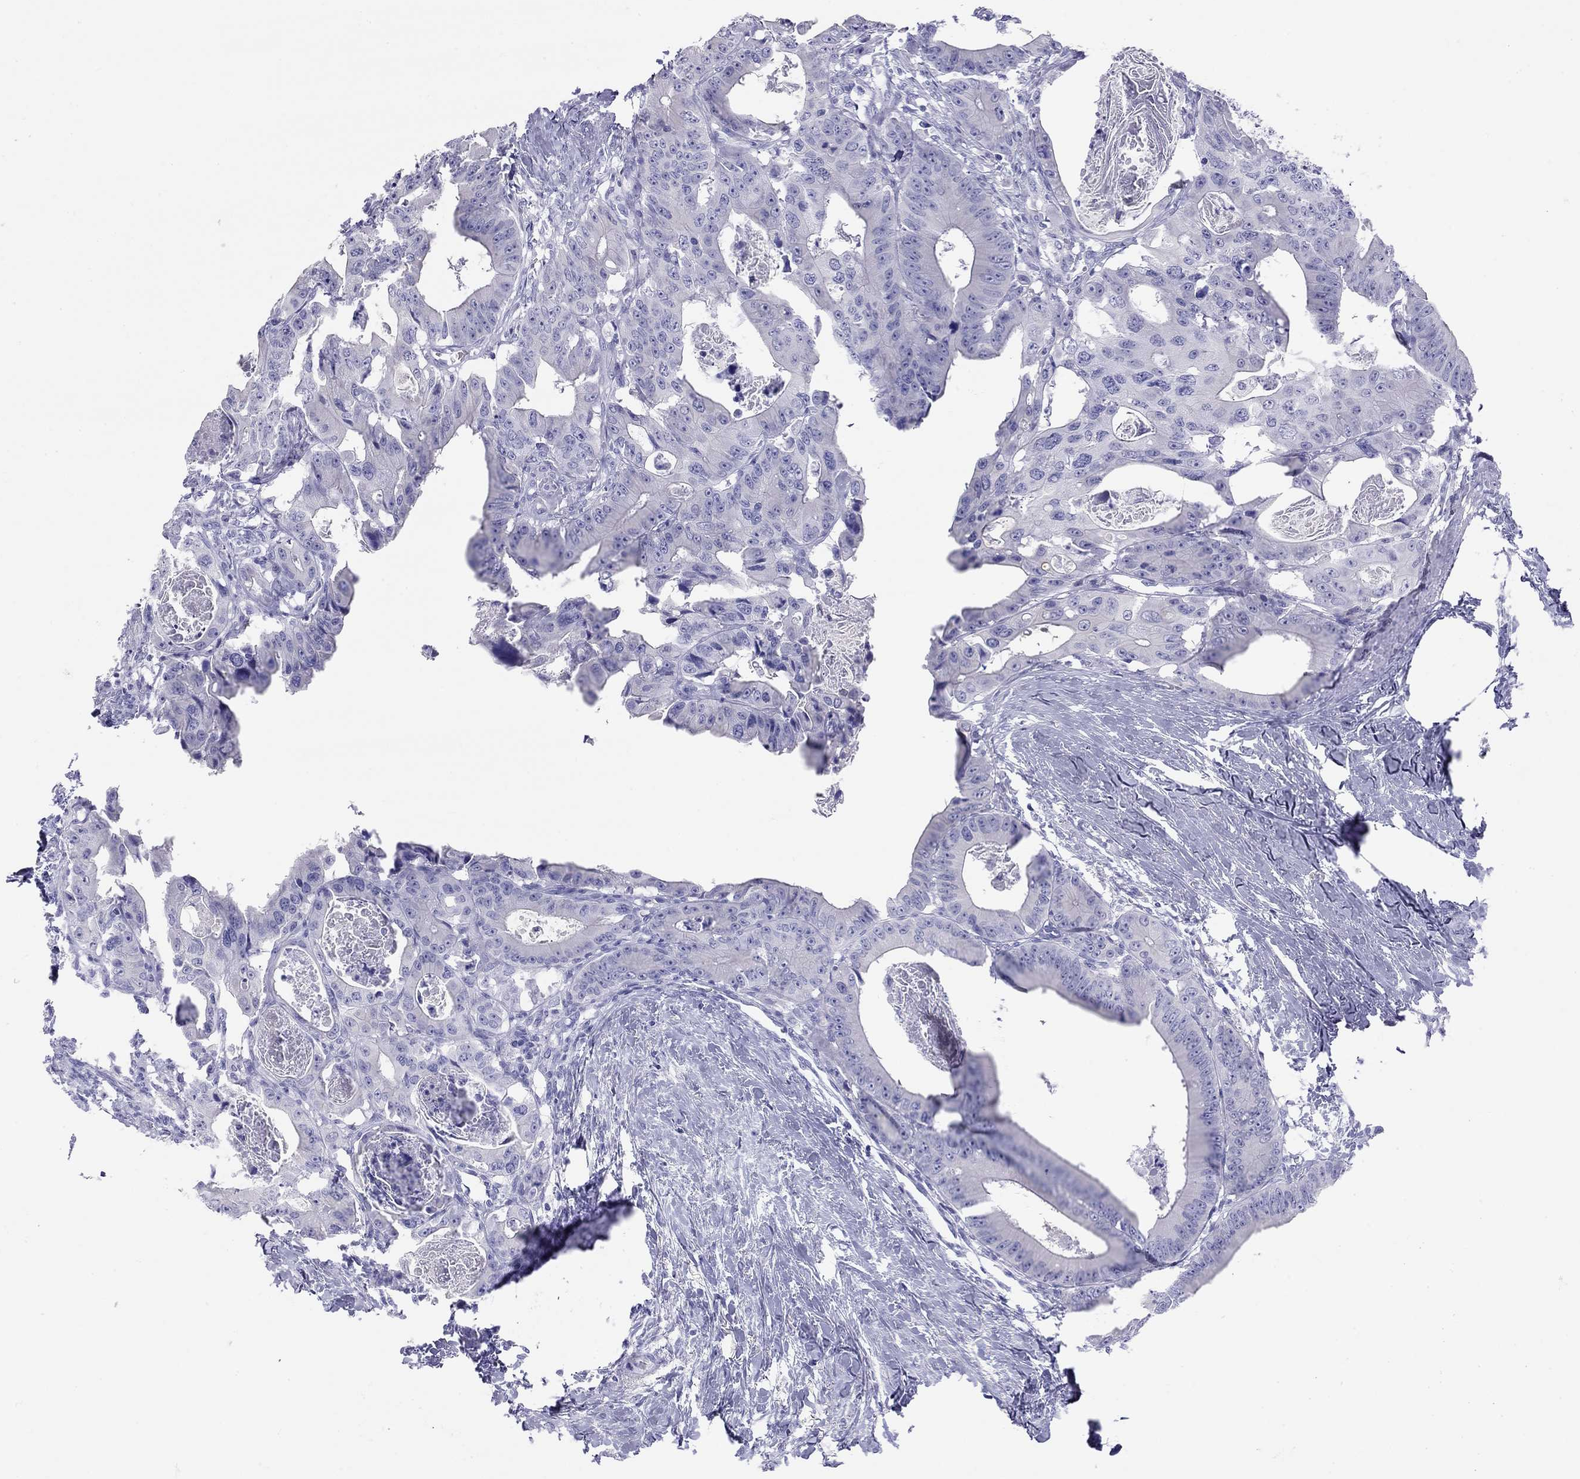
{"staining": {"intensity": "negative", "quantity": "none", "location": "none"}, "tissue": "colorectal cancer", "cell_type": "Tumor cells", "image_type": "cancer", "snomed": [{"axis": "morphology", "description": "Adenocarcinoma, NOS"}, {"axis": "topography", "description": "Rectum"}], "caption": "Tumor cells are negative for protein expression in human colorectal cancer (adenocarcinoma).", "gene": "HLA-DQB2", "patient": {"sex": "male", "age": 64}}